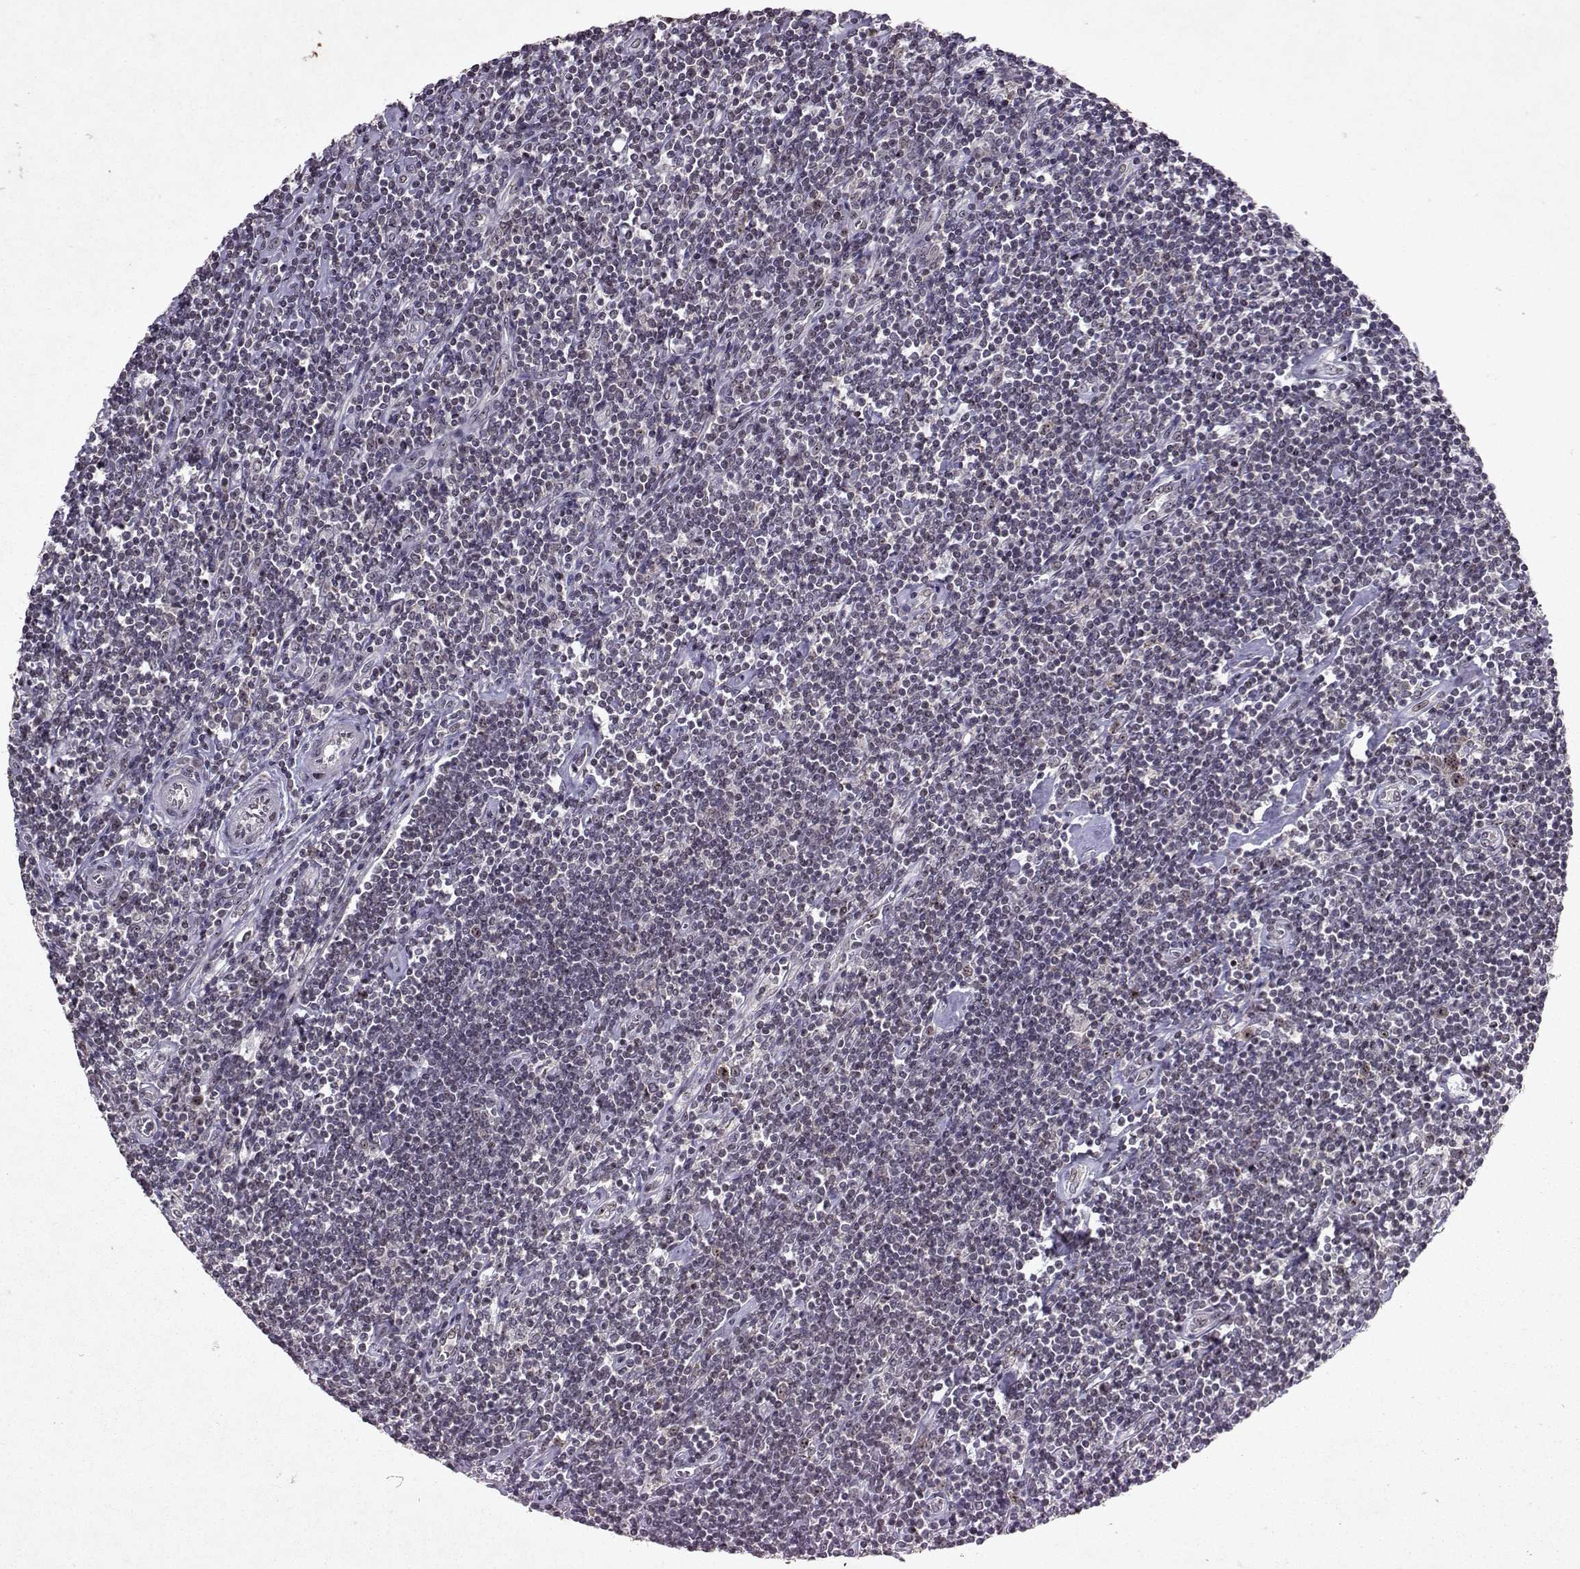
{"staining": {"intensity": "negative", "quantity": "none", "location": "none"}, "tissue": "lymphoma", "cell_type": "Tumor cells", "image_type": "cancer", "snomed": [{"axis": "morphology", "description": "Hodgkin's disease, NOS"}, {"axis": "topography", "description": "Lymph node"}], "caption": "Lymphoma was stained to show a protein in brown. There is no significant expression in tumor cells. (DAB (3,3'-diaminobenzidine) immunohistochemistry, high magnification).", "gene": "DDX56", "patient": {"sex": "male", "age": 40}}